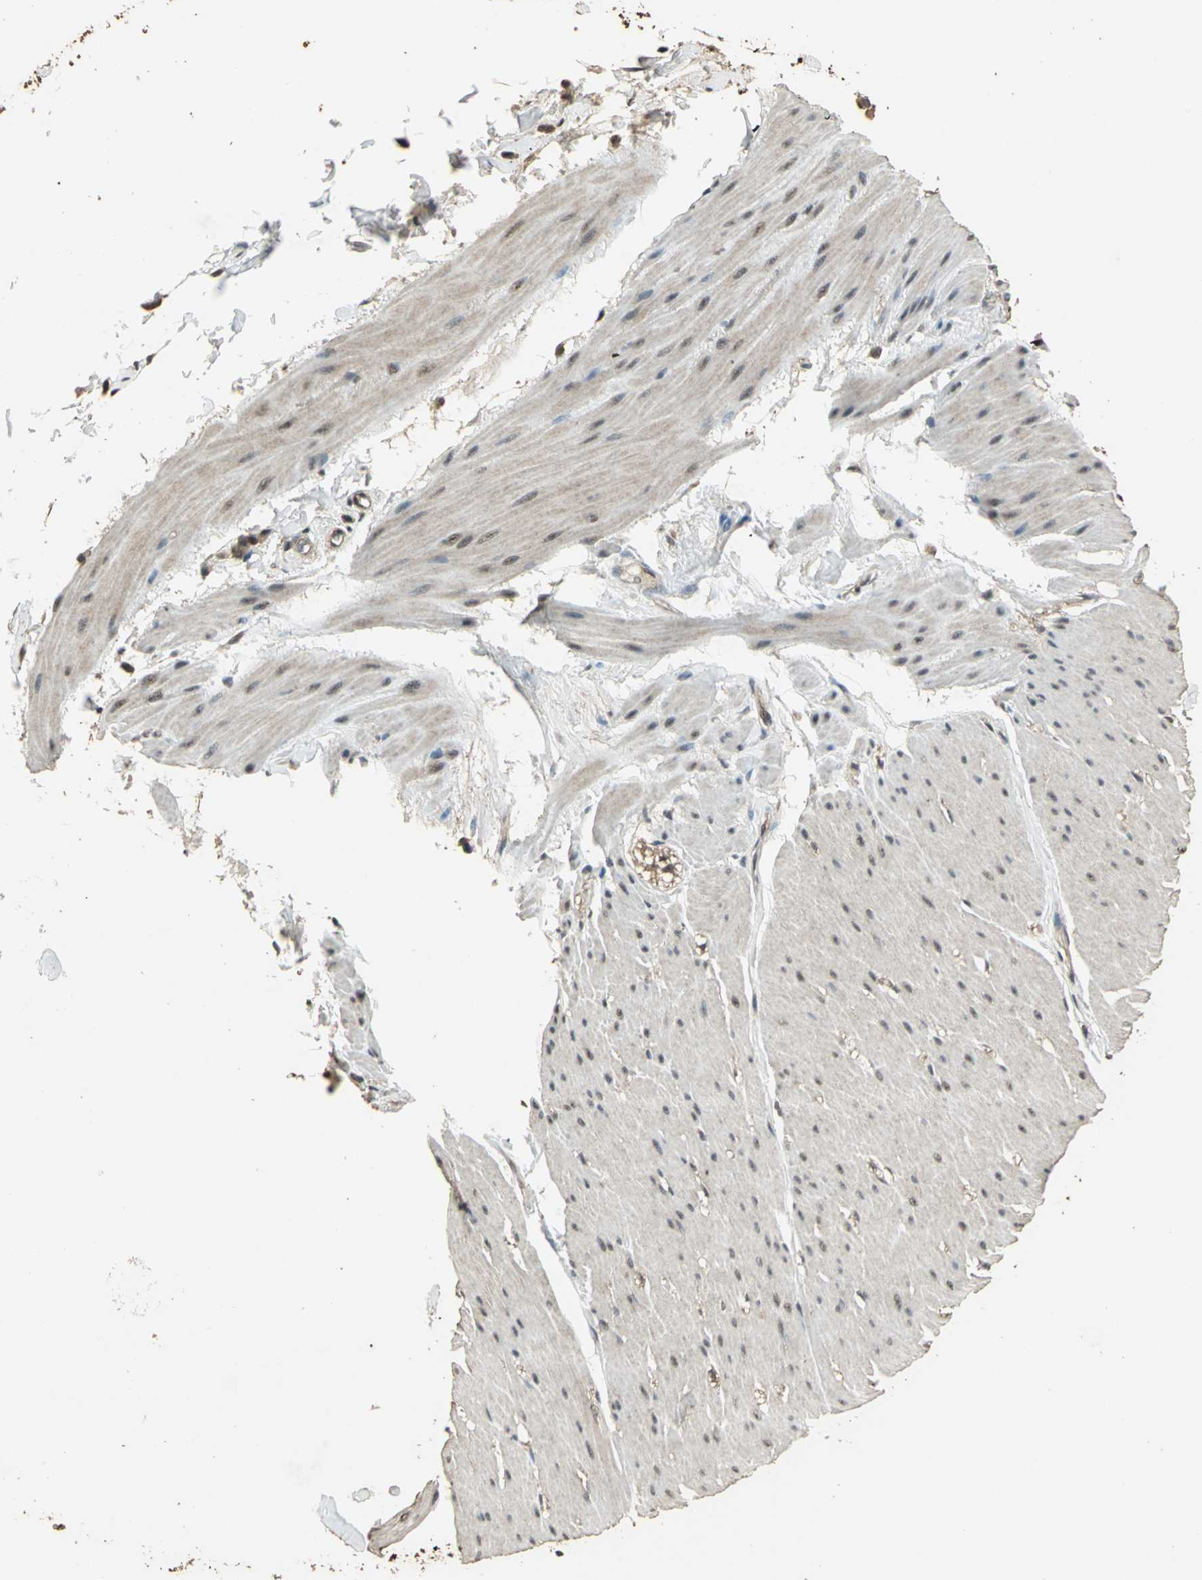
{"staining": {"intensity": "weak", "quantity": "25%-75%", "location": "cytoplasmic/membranous"}, "tissue": "smooth muscle", "cell_type": "Smooth muscle cells", "image_type": "normal", "snomed": [{"axis": "morphology", "description": "Normal tissue, NOS"}, {"axis": "topography", "description": "Smooth muscle"}, {"axis": "topography", "description": "Colon"}], "caption": "Brown immunohistochemical staining in normal smooth muscle displays weak cytoplasmic/membranous expression in about 25%-75% of smooth muscle cells. The protein of interest is shown in brown color, while the nuclei are stained blue.", "gene": "UCHL5", "patient": {"sex": "male", "age": 67}}